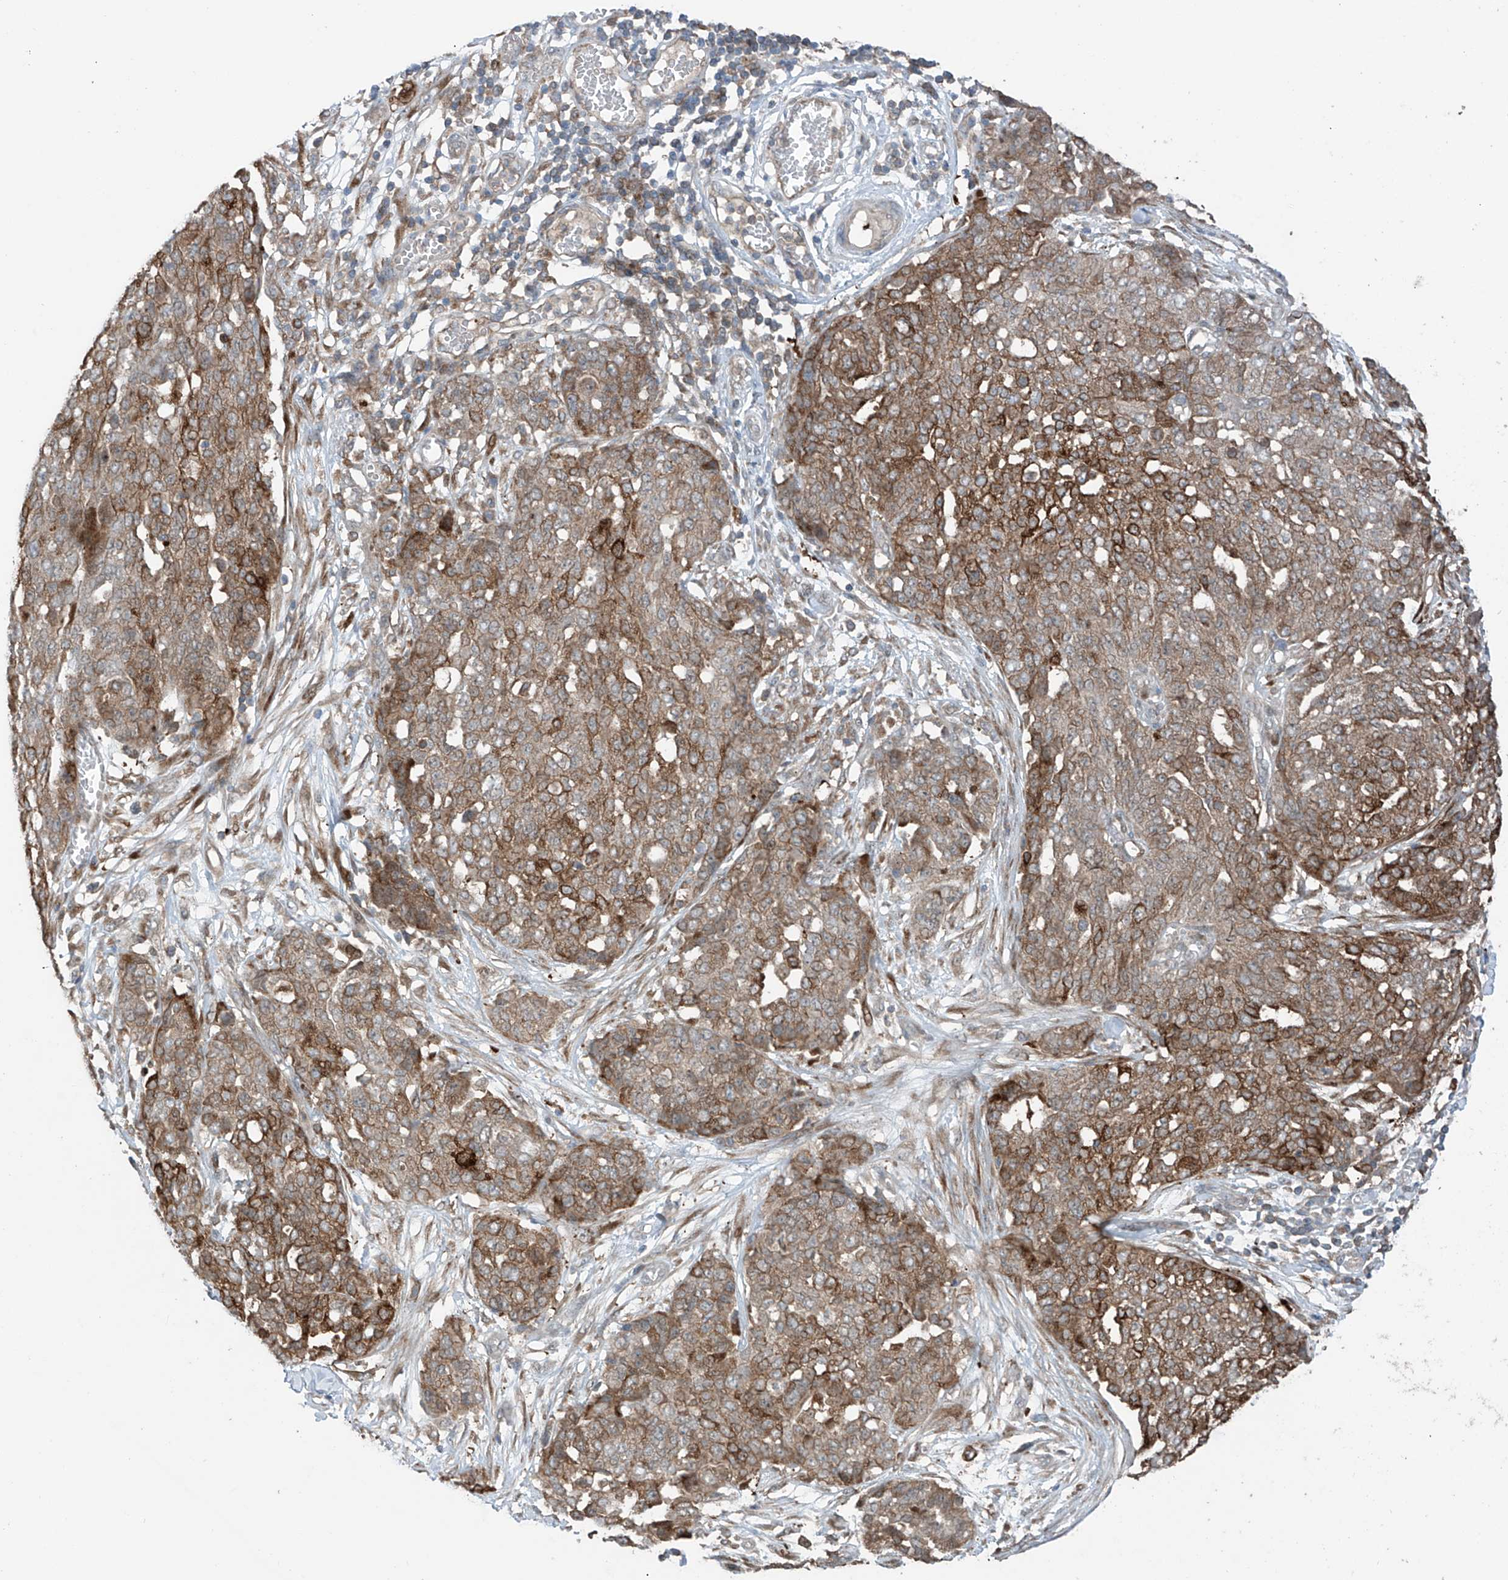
{"staining": {"intensity": "moderate", "quantity": ">75%", "location": "cytoplasmic/membranous"}, "tissue": "ovarian cancer", "cell_type": "Tumor cells", "image_type": "cancer", "snomed": [{"axis": "morphology", "description": "Cystadenocarcinoma, serous, NOS"}, {"axis": "topography", "description": "Soft tissue"}, {"axis": "topography", "description": "Ovary"}], "caption": "The micrograph demonstrates a brown stain indicating the presence of a protein in the cytoplasmic/membranous of tumor cells in ovarian serous cystadenocarcinoma. (DAB (3,3'-diaminobenzidine) = brown stain, brightfield microscopy at high magnification).", "gene": "SAMD3", "patient": {"sex": "female", "age": 57}}